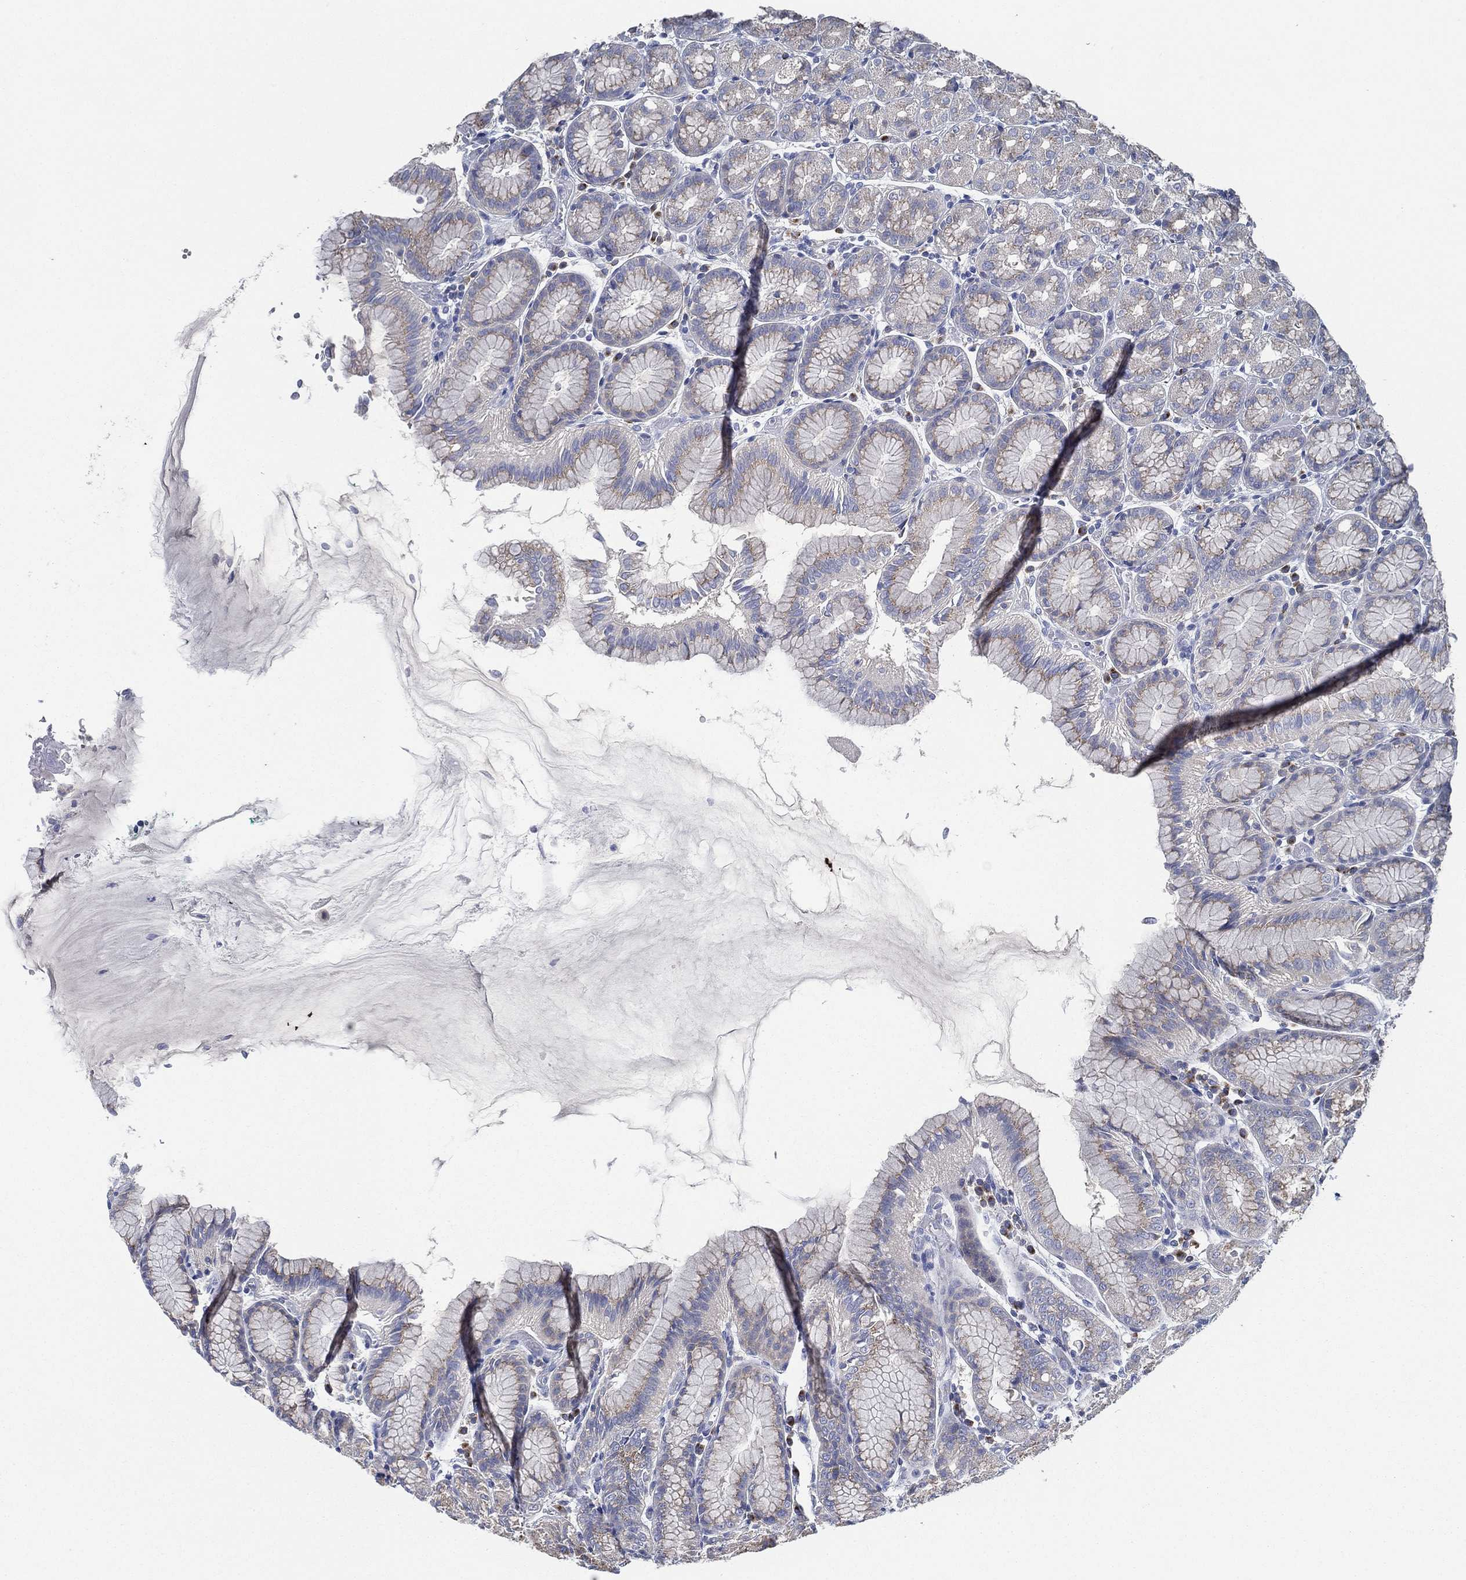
{"staining": {"intensity": "weak", "quantity": "25%-75%", "location": "cytoplasmic/membranous"}, "tissue": "stomach", "cell_type": "Glandular cells", "image_type": "normal", "snomed": [{"axis": "morphology", "description": "Normal tissue, NOS"}, {"axis": "morphology", "description": "Adenocarcinoma, NOS"}, {"axis": "topography", "description": "Stomach"}], "caption": "Glandular cells reveal low levels of weak cytoplasmic/membranous positivity in approximately 25%-75% of cells in normal stomach.", "gene": "ATP8A2", "patient": {"sex": "female", "age": 81}}